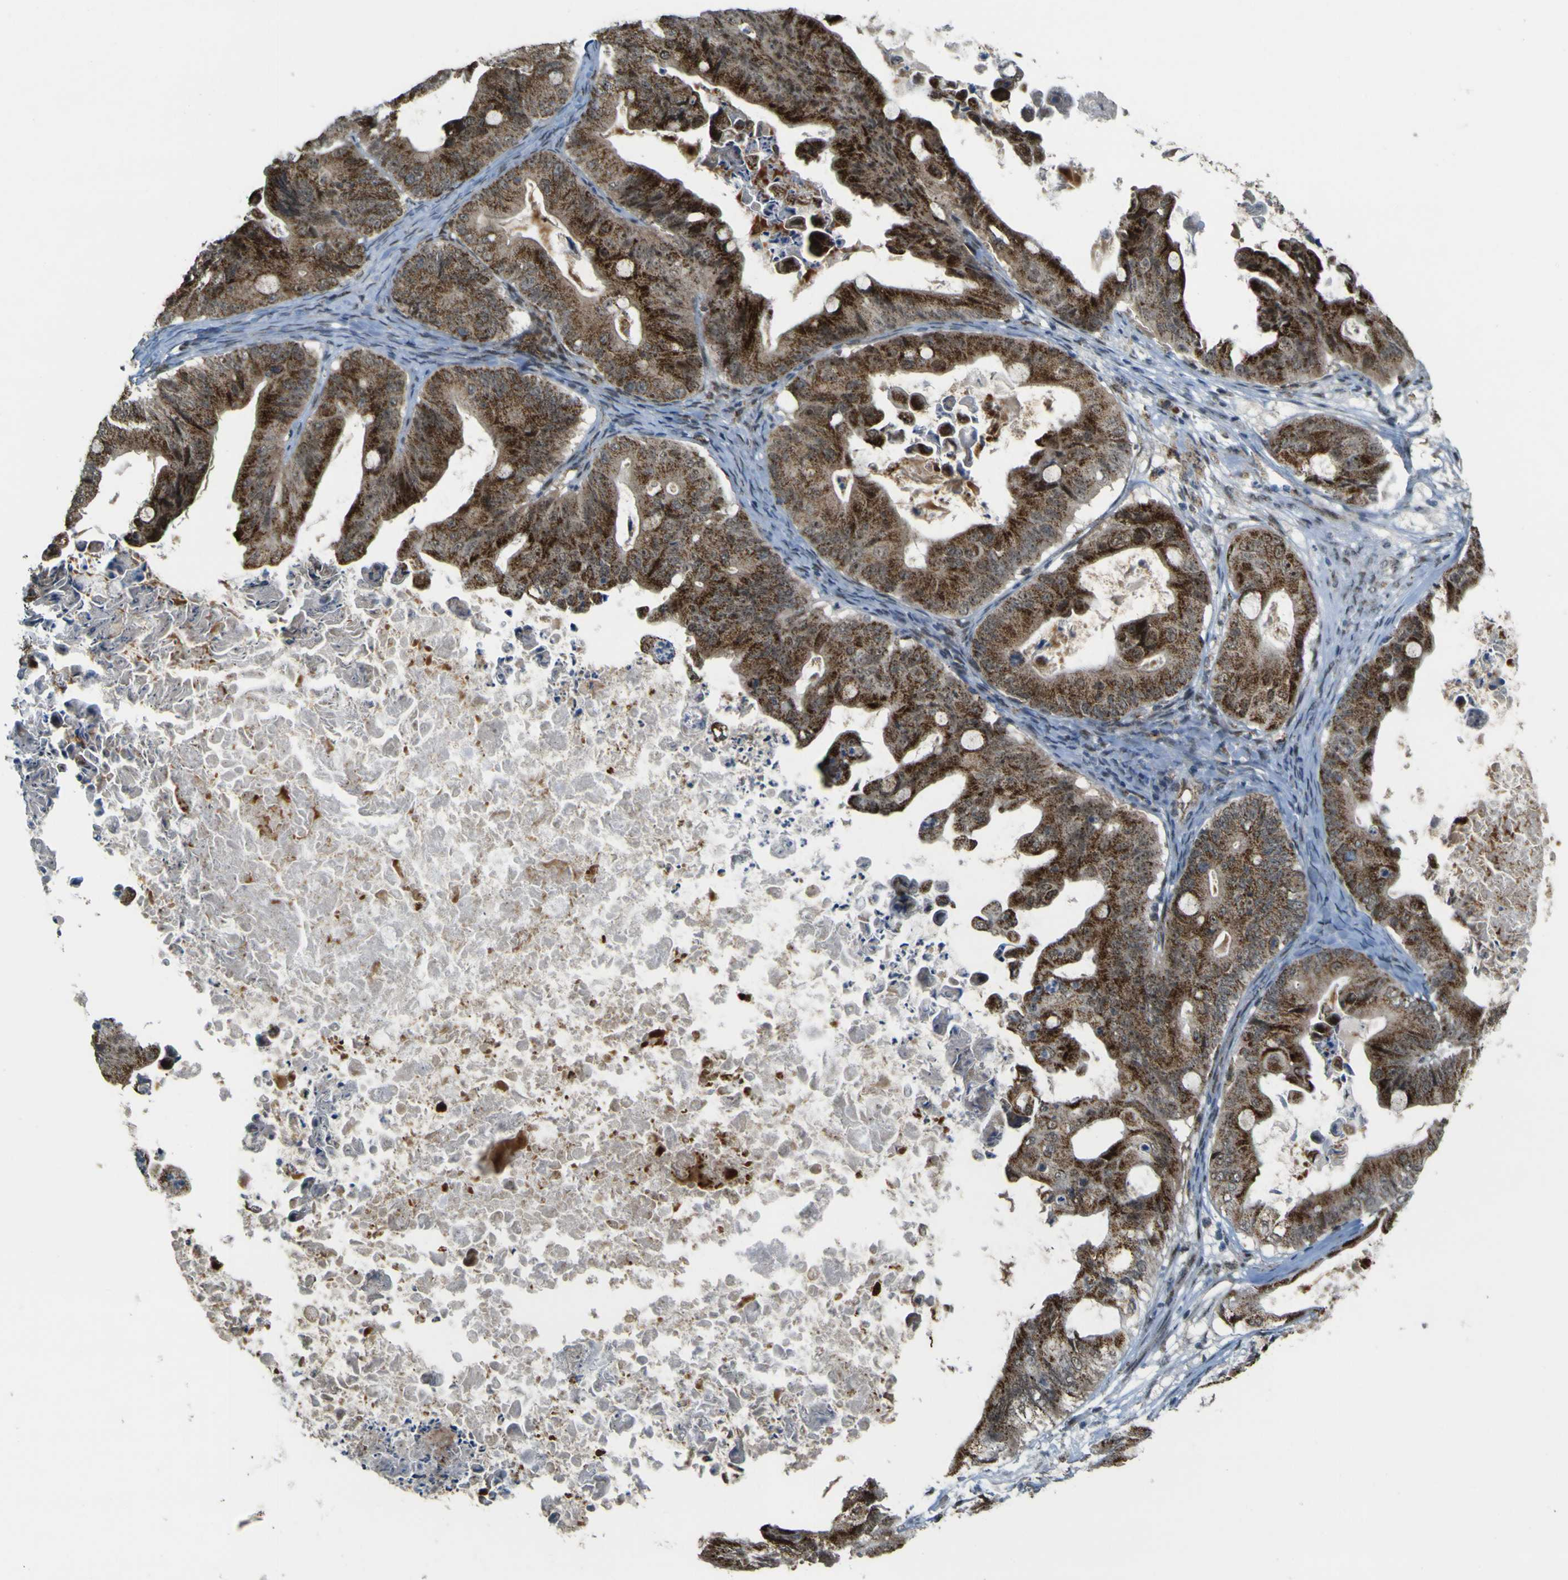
{"staining": {"intensity": "strong", "quantity": ">75%", "location": "cytoplasmic/membranous"}, "tissue": "ovarian cancer", "cell_type": "Tumor cells", "image_type": "cancer", "snomed": [{"axis": "morphology", "description": "Cystadenocarcinoma, mucinous, NOS"}, {"axis": "topography", "description": "Ovary"}], "caption": "An IHC photomicrograph of neoplastic tissue is shown. Protein staining in brown highlights strong cytoplasmic/membranous positivity in ovarian cancer within tumor cells.", "gene": "ACBD5", "patient": {"sex": "female", "age": 37}}